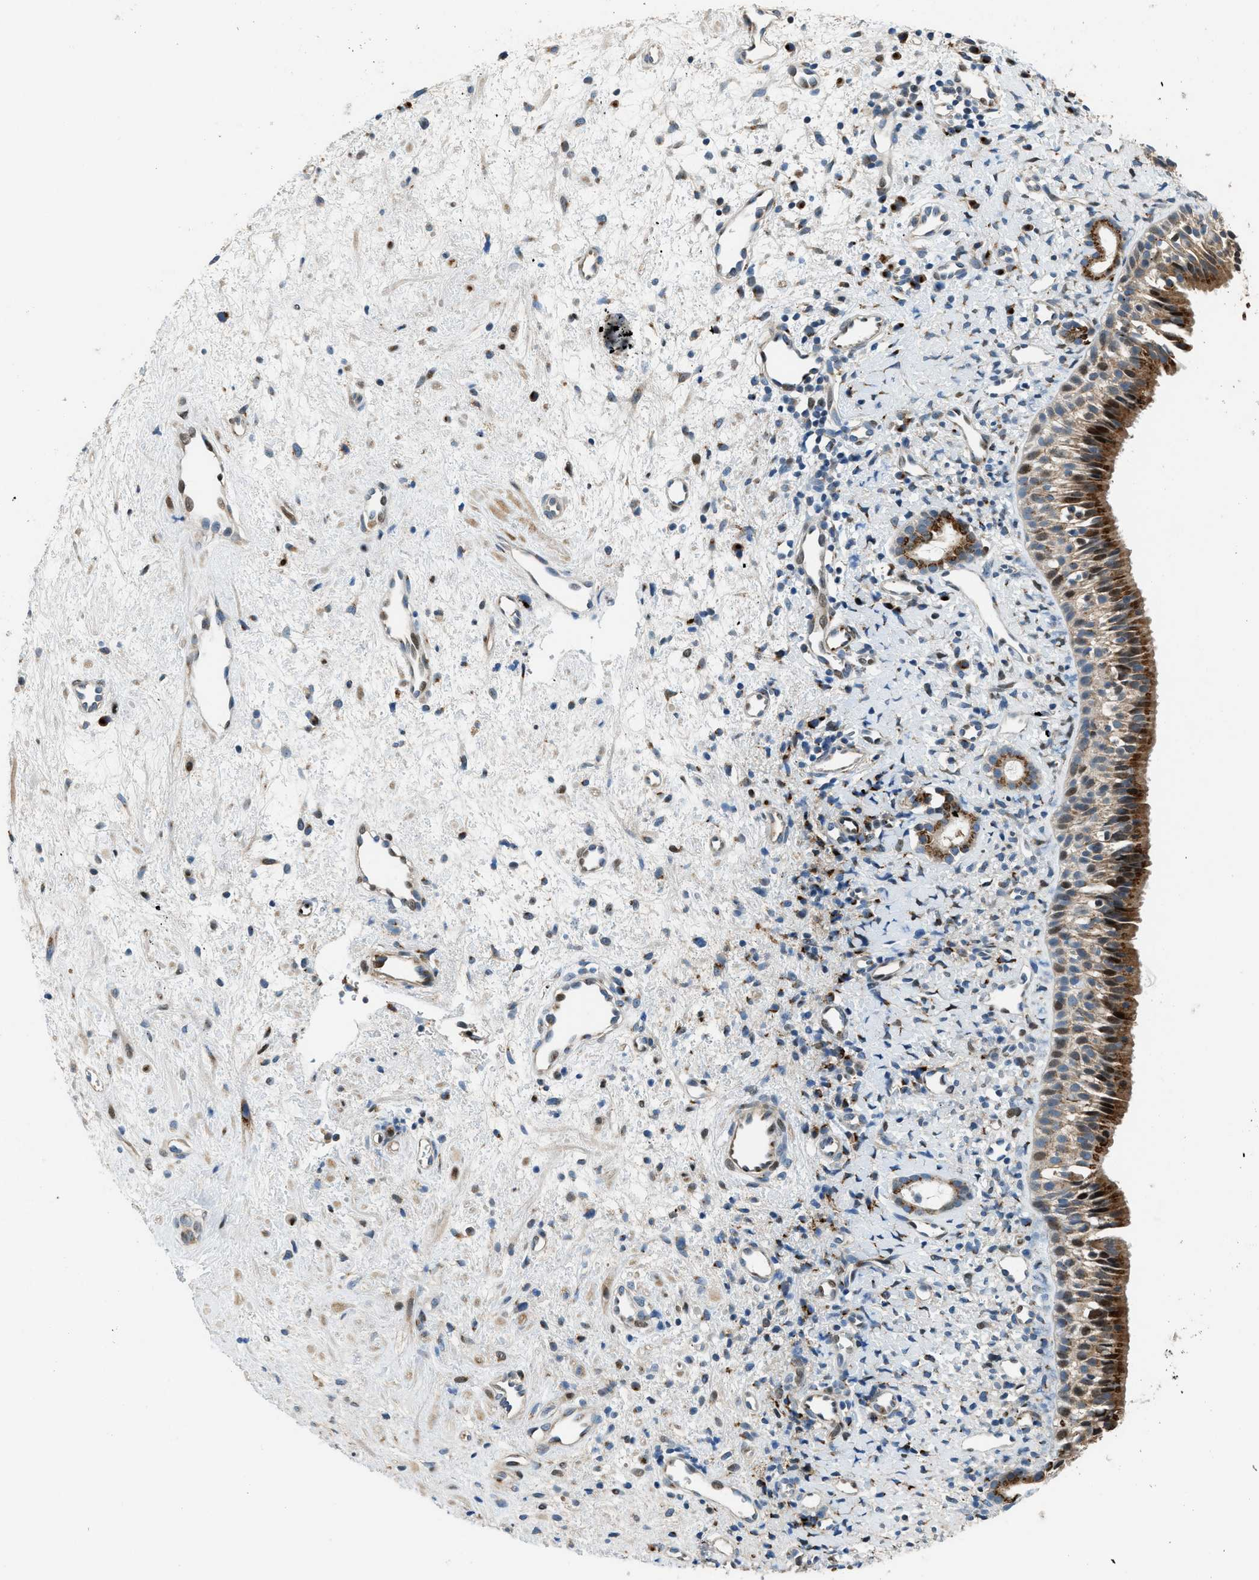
{"staining": {"intensity": "strong", "quantity": "25%-75%", "location": "cytoplasmic/membranous,nuclear"}, "tissue": "nasopharynx", "cell_type": "Respiratory epithelial cells", "image_type": "normal", "snomed": [{"axis": "morphology", "description": "Normal tissue, NOS"}, {"axis": "morphology", "description": "Inflammation, NOS"}, {"axis": "topography", "description": "Nasopharynx"}], "caption": "Protein analysis of normal nasopharynx displays strong cytoplasmic/membranous,nuclear staining in about 25%-75% of respiratory epithelial cells. (IHC, brightfield microscopy, high magnification).", "gene": "FUT8", "patient": {"sex": "female", "age": 55}}